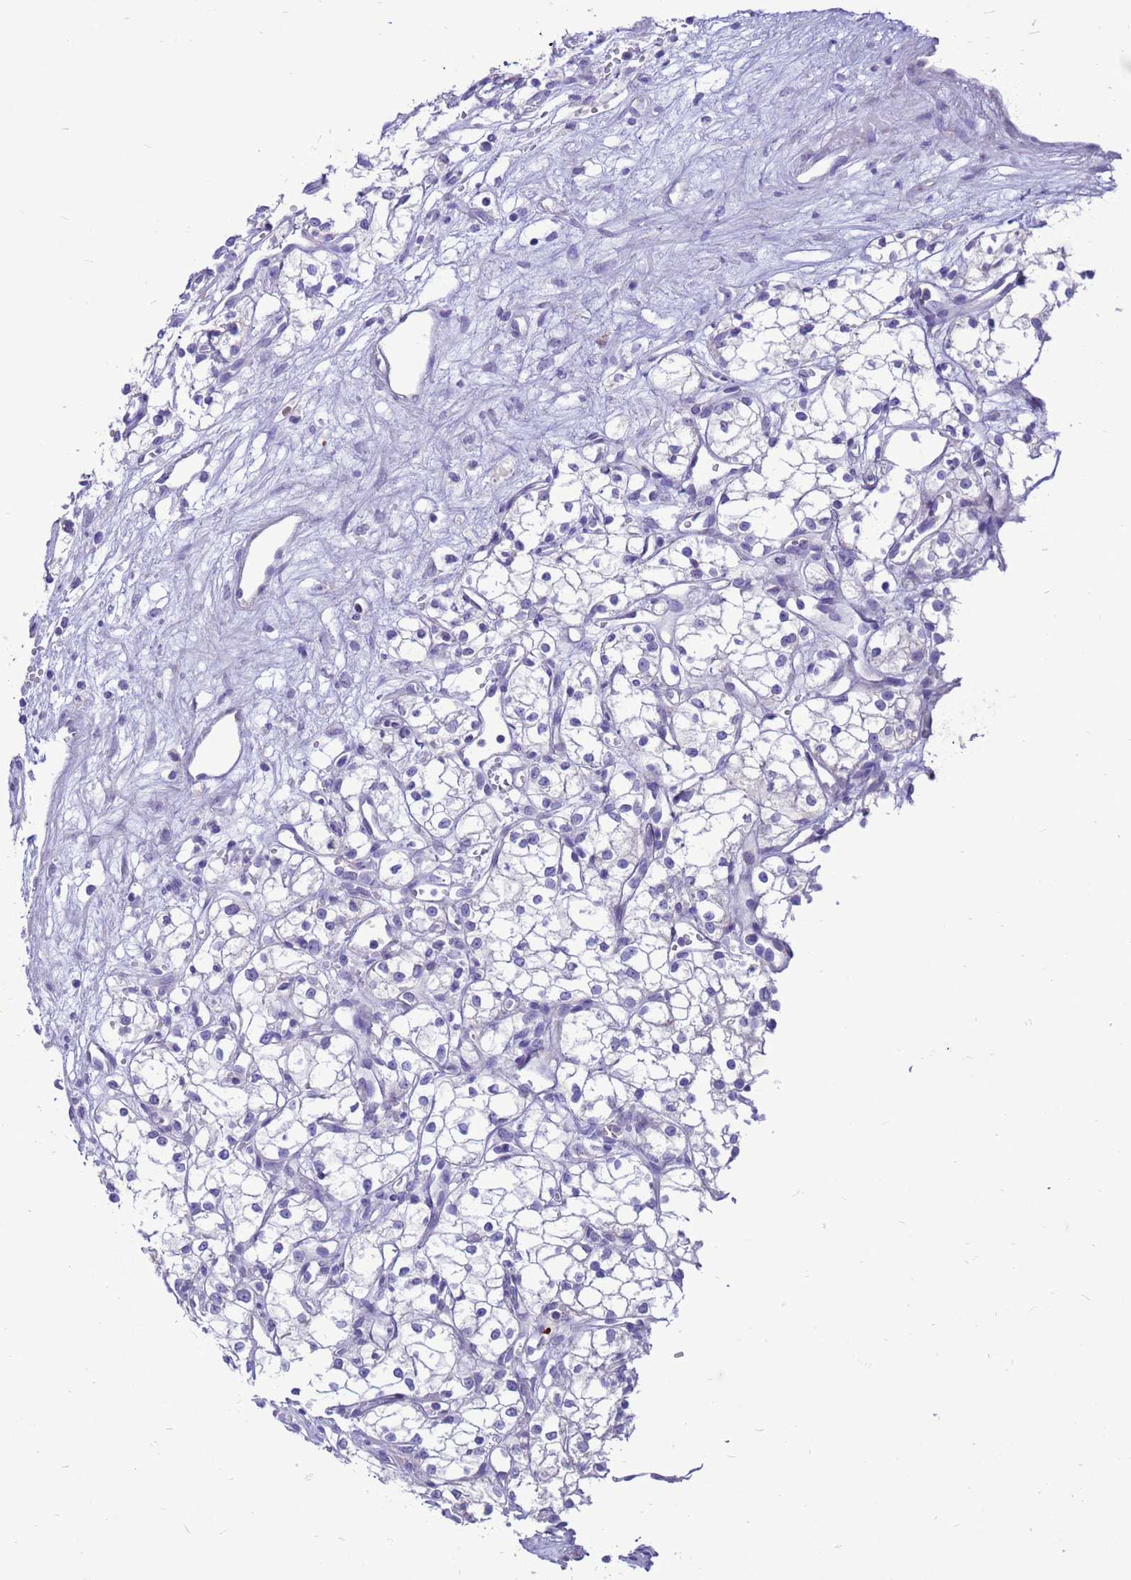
{"staining": {"intensity": "negative", "quantity": "none", "location": "none"}, "tissue": "renal cancer", "cell_type": "Tumor cells", "image_type": "cancer", "snomed": [{"axis": "morphology", "description": "Adenocarcinoma, NOS"}, {"axis": "topography", "description": "Kidney"}], "caption": "The IHC micrograph has no significant positivity in tumor cells of renal cancer (adenocarcinoma) tissue. (DAB (3,3'-diaminobenzidine) immunohistochemistry (IHC) with hematoxylin counter stain).", "gene": "PDE10A", "patient": {"sex": "male", "age": 59}}